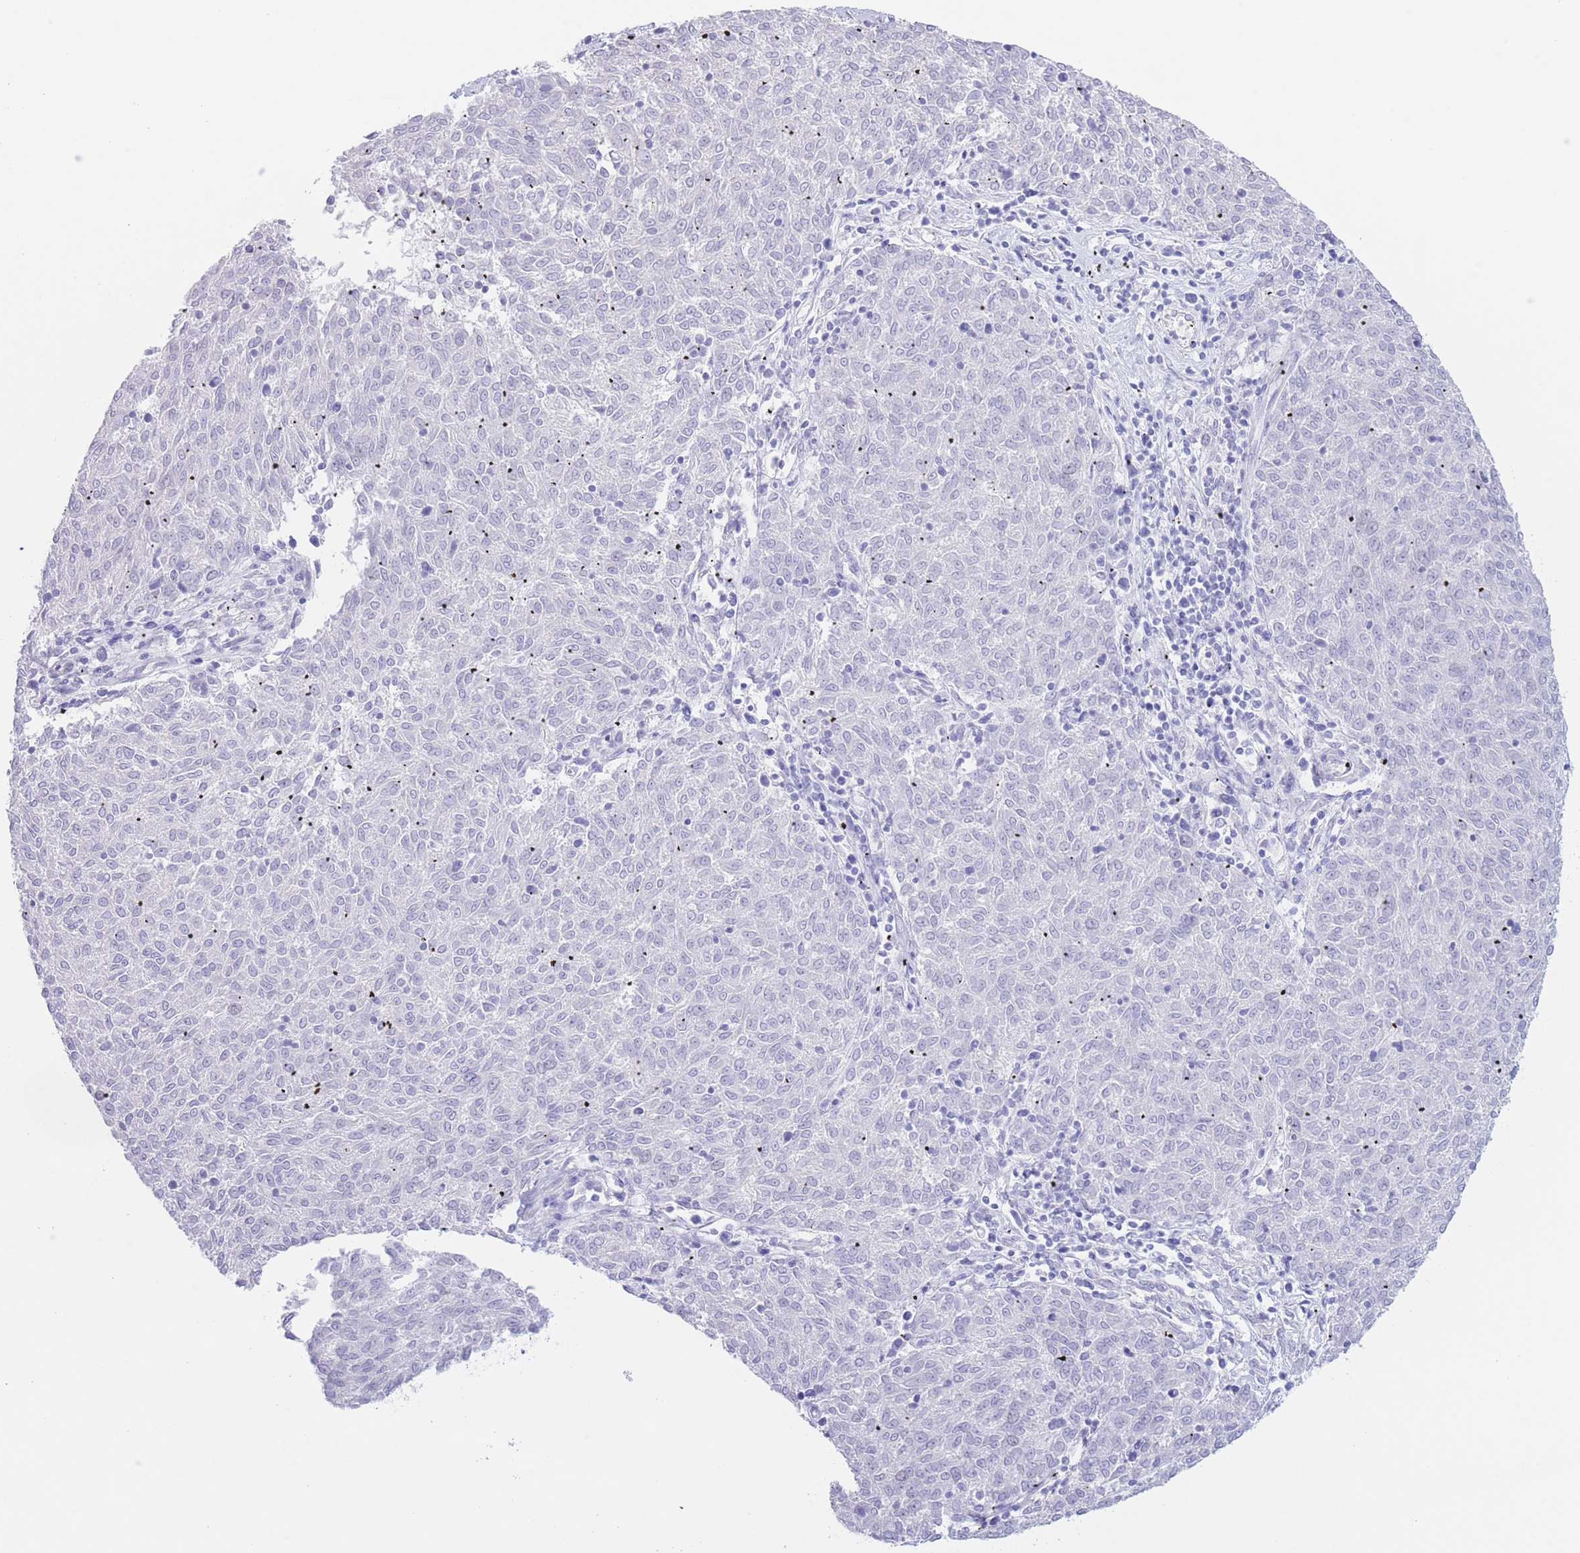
{"staining": {"intensity": "negative", "quantity": "none", "location": "none"}, "tissue": "melanoma", "cell_type": "Tumor cells", "image_type": "cancer", "snomed": [{"axis": "morphology", "description": "Malignant melanoma, NOS"}, {"axis": "topography", "description": "Skin"}], "caption": "Histopathology image shows no significant protein expression in tumor cells of malignant melanoma.", "gene": "PKLR", "patient": {"sex": "female", "age": 72}}